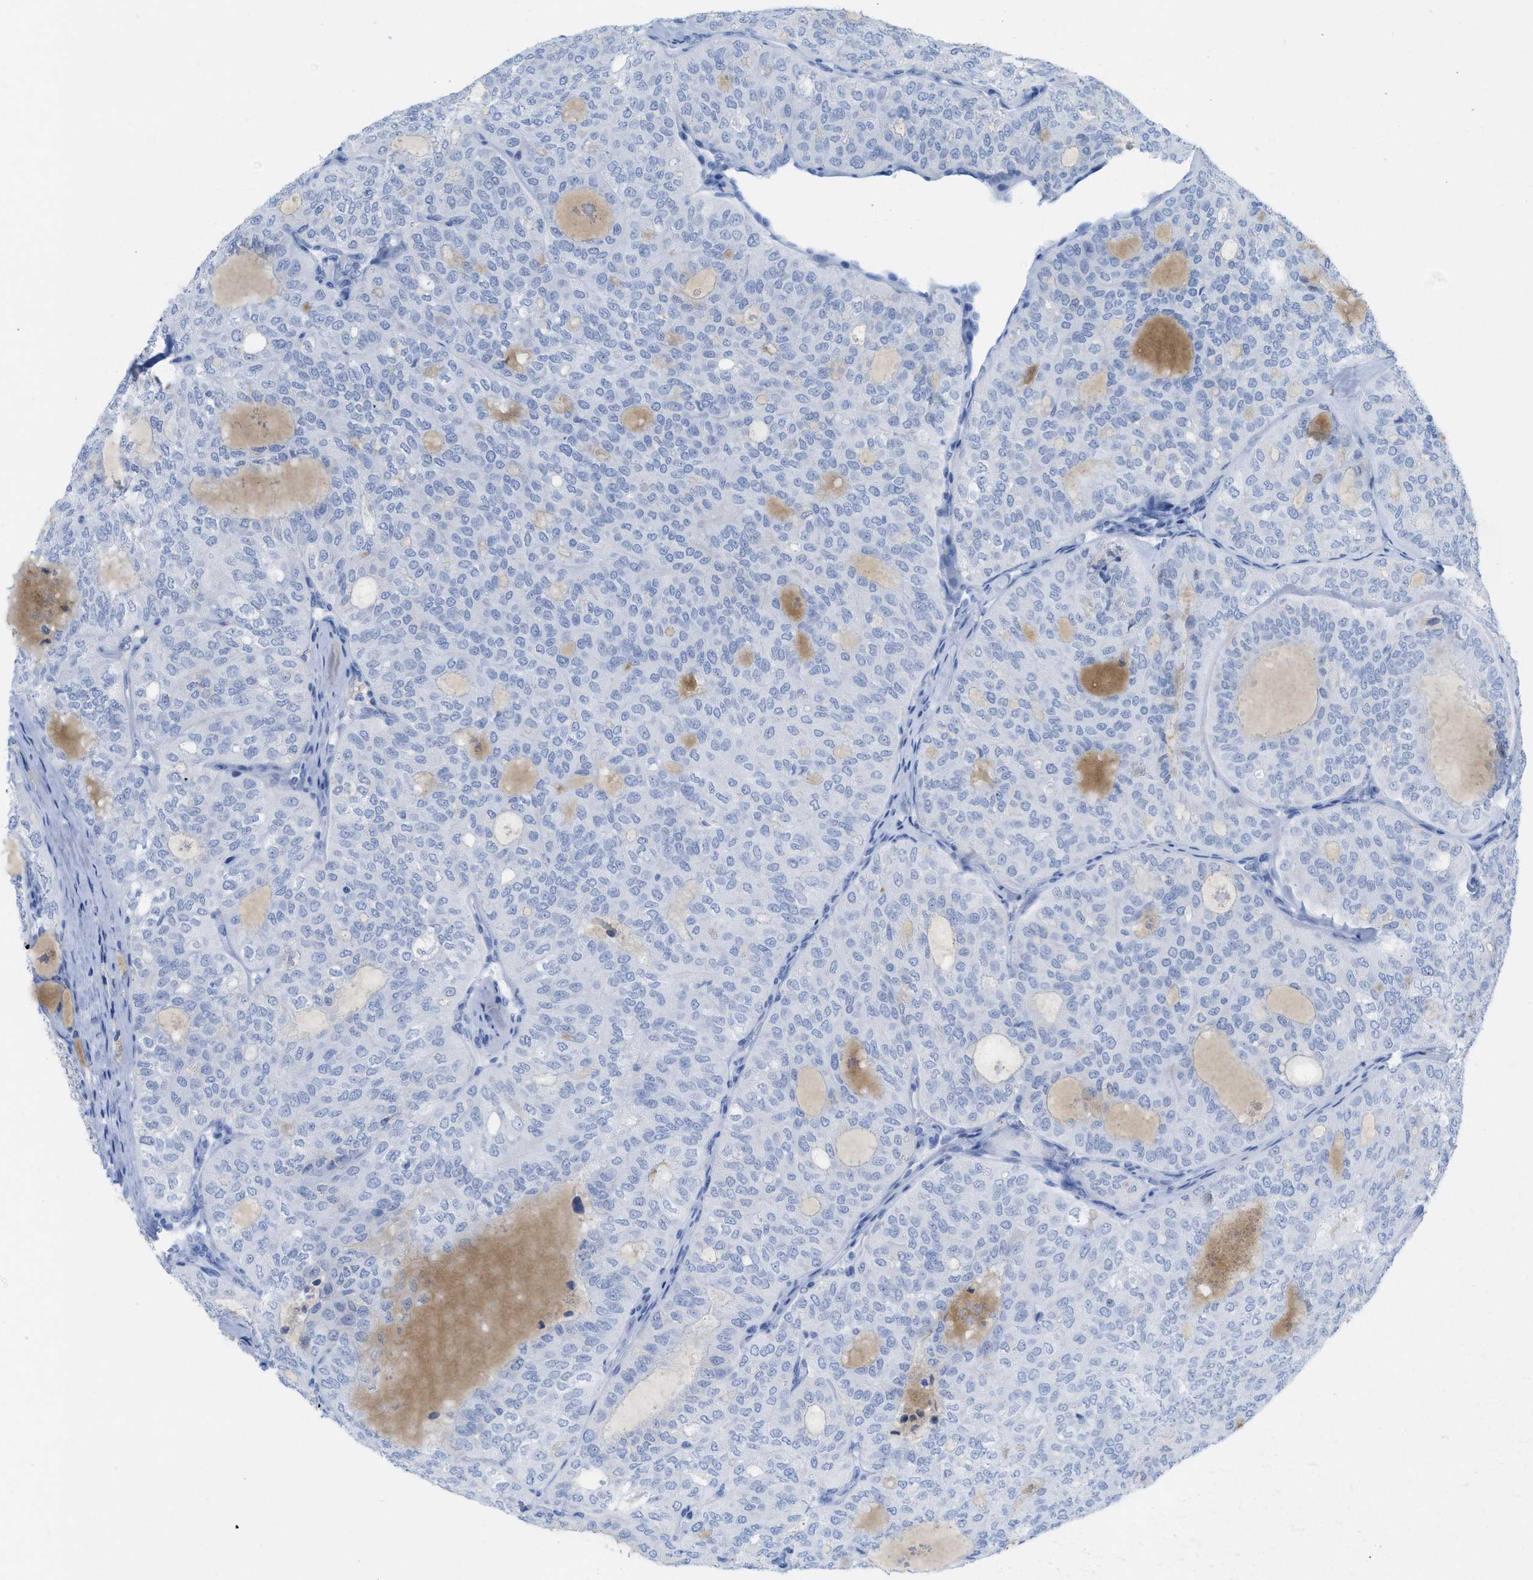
{"staining": {"intensity": "negative", "quantity": "none", "location": "none"}, "tissue": "thyroid cancer", "cell_type": "Tumor cells", "image_type": "cancer", "snomed": [{"axis": "morphology", "description": "Follicular adenoma carcinoma, NOS"}, {"axis": "topography", "description": "Thyroid gland"}], "caption": "High power microscopy histopathology image of an immunohistochemistry micrograph of follicular adenoma carcinoma (thyroid), revealing no significant expression in tumor cells.", "gene": "WDR4", "patient": {"sex": "male", "age": 75}}